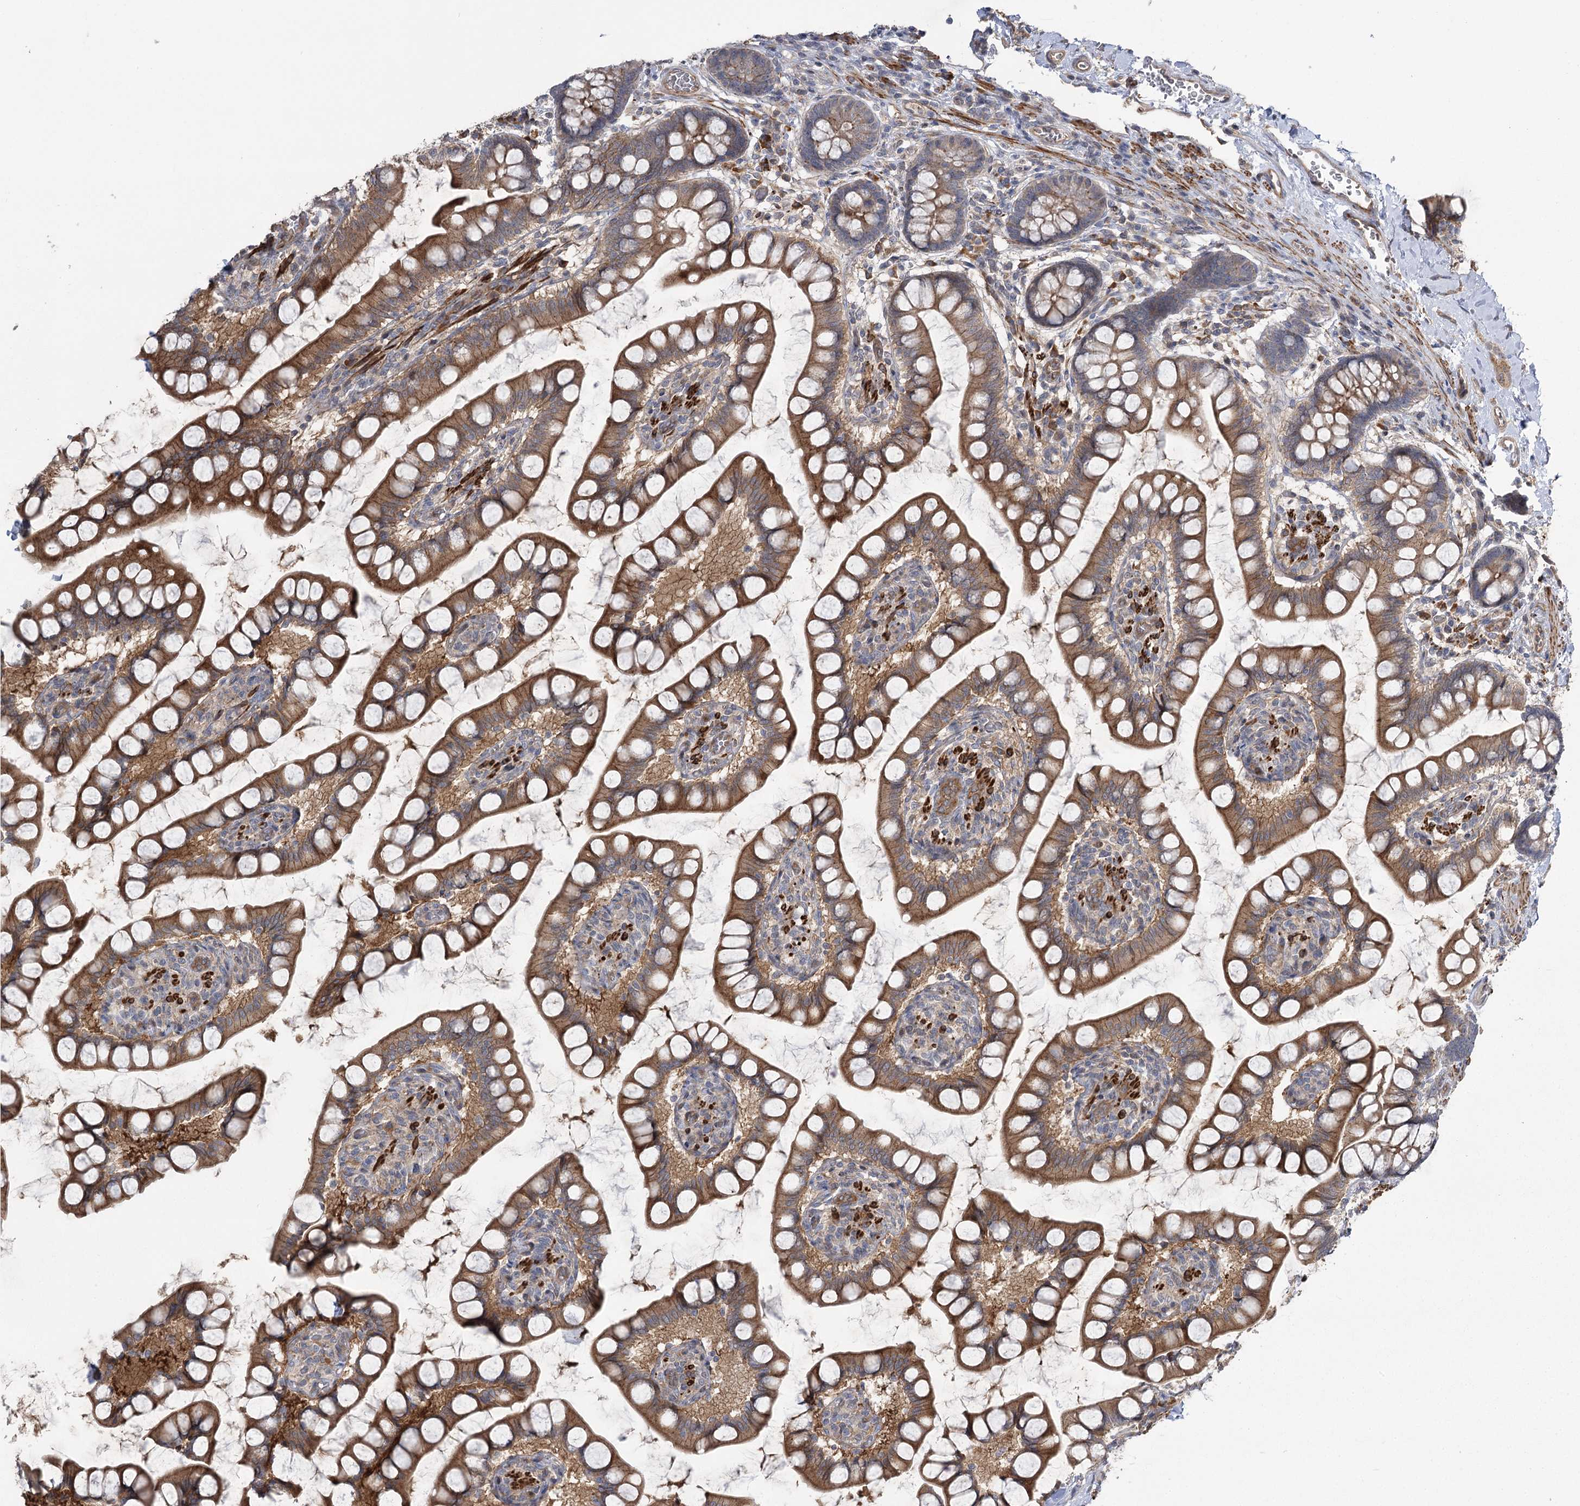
{"staining": {"intensity": "strong", "quantity": ">75%", "location": "cytoplasmic/membranous"}, "tissue": "small intestine", "cell_type": "Glandular cells", "image_type": "normal", "snomed": [{"axis": "morphology", "description": "Normal tissue, NOS"}, {"axis": "topography", "description": "Small intestine"}], "caption": "Glandular cells exhibit high levels of strong cytoplasmic/membranous staining in approximately >75% of cells in normal human small intestine.", "gene": "KCNN2", "patient": {"sex": "male", "age": 52}}